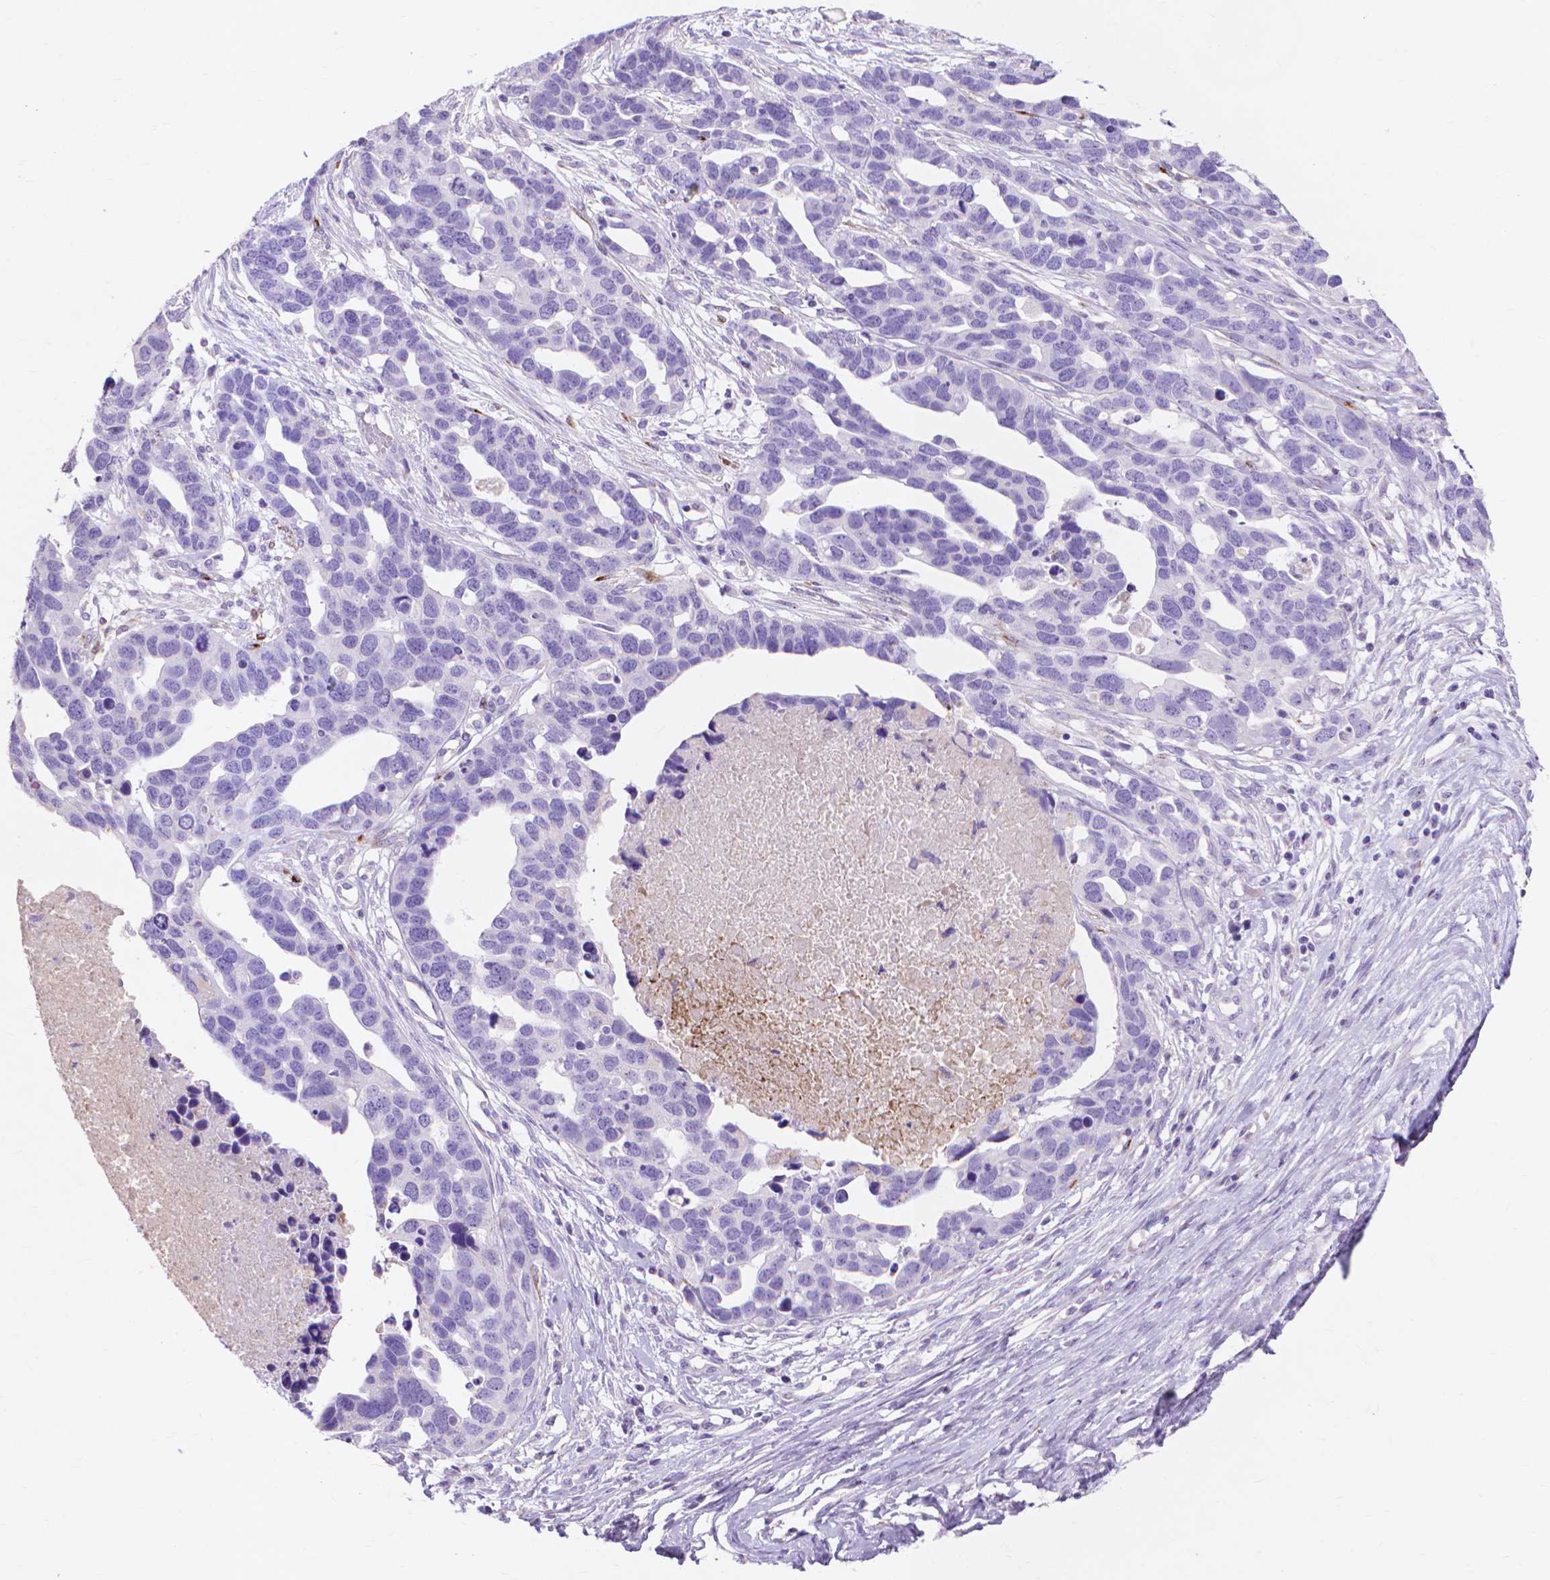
{"staining": {"intensity": "negative", "quantity": "none", "location": "none"}, "tissue": "ovarian cancer", "cell_type": "Tumor cells", "image_type": "cancer", "snomed": [{"axis": "morphology", "description": "Cystadenocarcinoma, serous, NOS"}, {"axis": "topography", "description": "Ovary"}], "caption": "A high-resolution image shows IHC staining of ovarian serous cystadenocarcinoma, which displays no significant positivity in tumor cells.", "gene": "MMP11", "patient": {"sex": "female", "age": 54}}